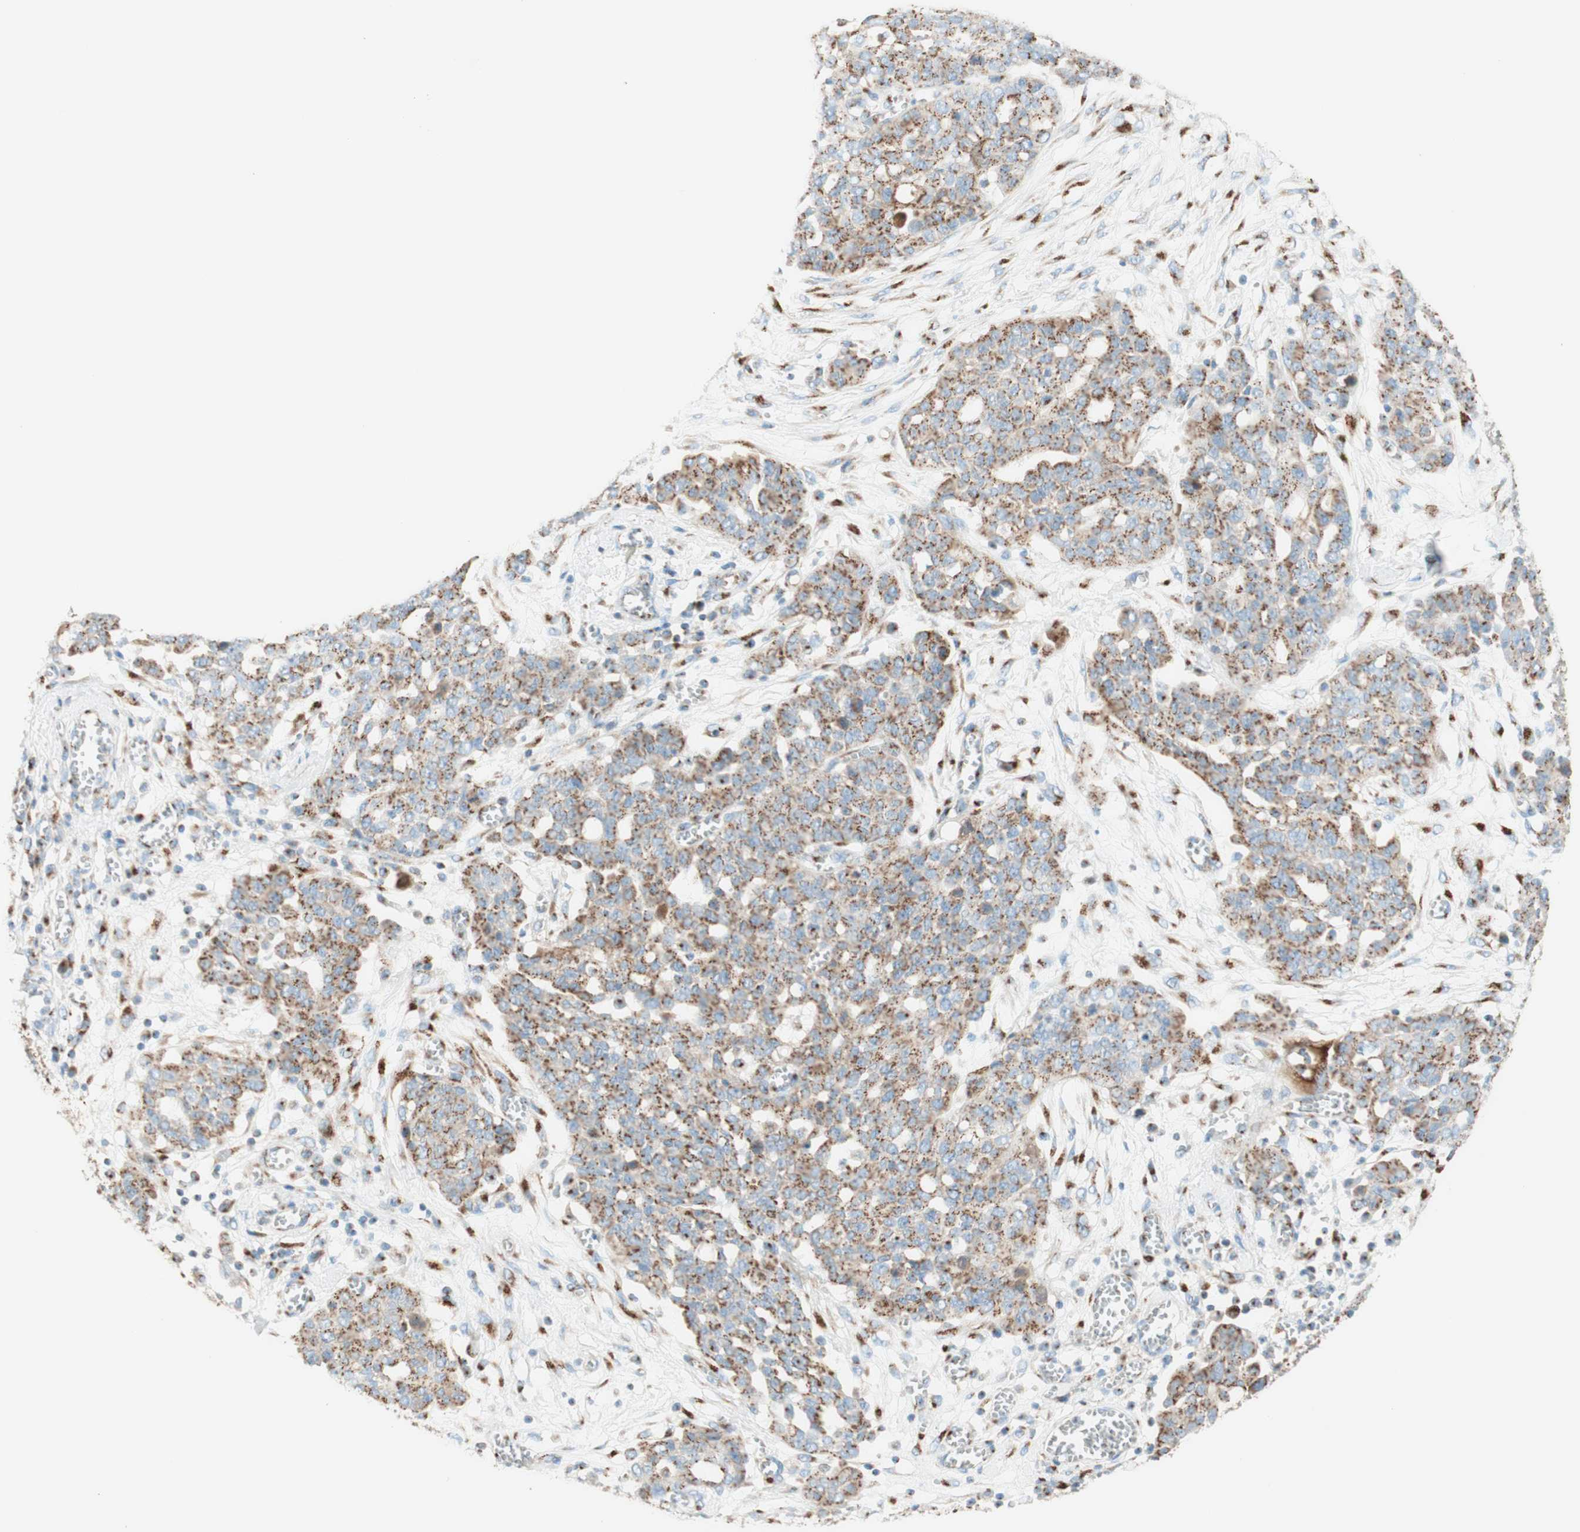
{"staining": {"intensity": "strong", "quantity": ">75%", "location": "cytoplasmic/membranous"}, "tissue": "ovarian cancer", "cell_type": "Tumor cells", "image_type": "cancer", "snomed": [{"axis": "morphology", "description": "Cystadenocarcinoma, serous, NOS"}, {"axis": "topography", "description": "Soft tissue"}, {"axis": "topography", "description": "Ovary"}], "caption": "This photomicrograph displays immunohistochemistry (IHC) staining of ovarian cancer (serous cystadenocarcinoma), with high strong cytoplasmic/membranous staining in approximately >75% of tumor cells.", "gene": "GOLGB1", "patient": {"sex": "female", "age": 57}}